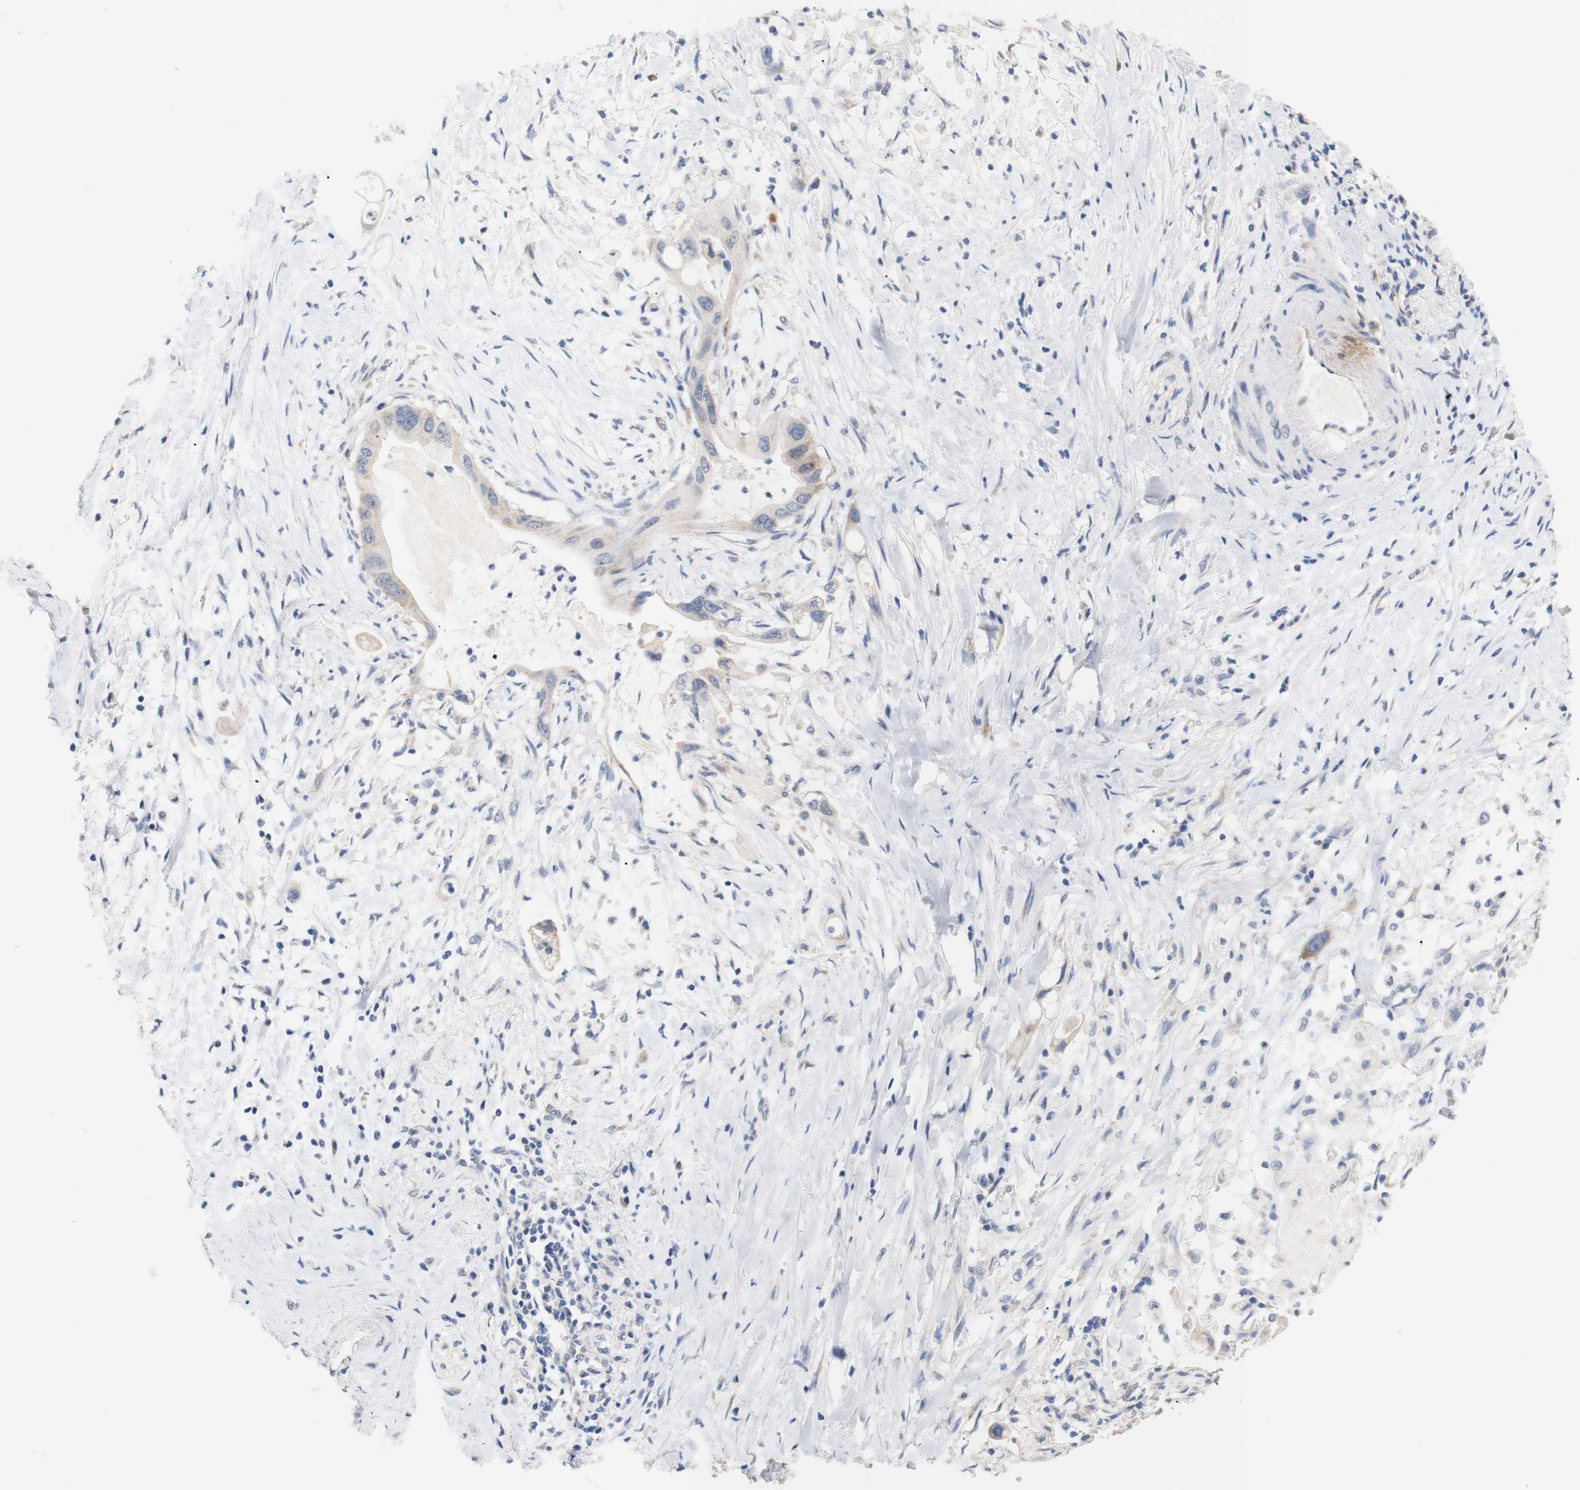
{"staining": {"intensity": "weak", "quantity": ">75%", "location": "cytoplasmic/membranous"}, "tissue": "pancreatic cancer", "cell_type": "Tumor cells", "image_type": "cancer", "snomed": [{"axis": "morphology", "description": "Adenocarcinoma, NOS"}, {"axis": "topography", "description": "Pancreas"}], "caption": "A photomicrograph of pancreatic cancer (adenocarcinoma) stained for a protein shows weak cytoplasmic/membranous brown staining in tumor cells.", "gene": "TRIM5", "patient": {"sex": "male", "age": 55}}